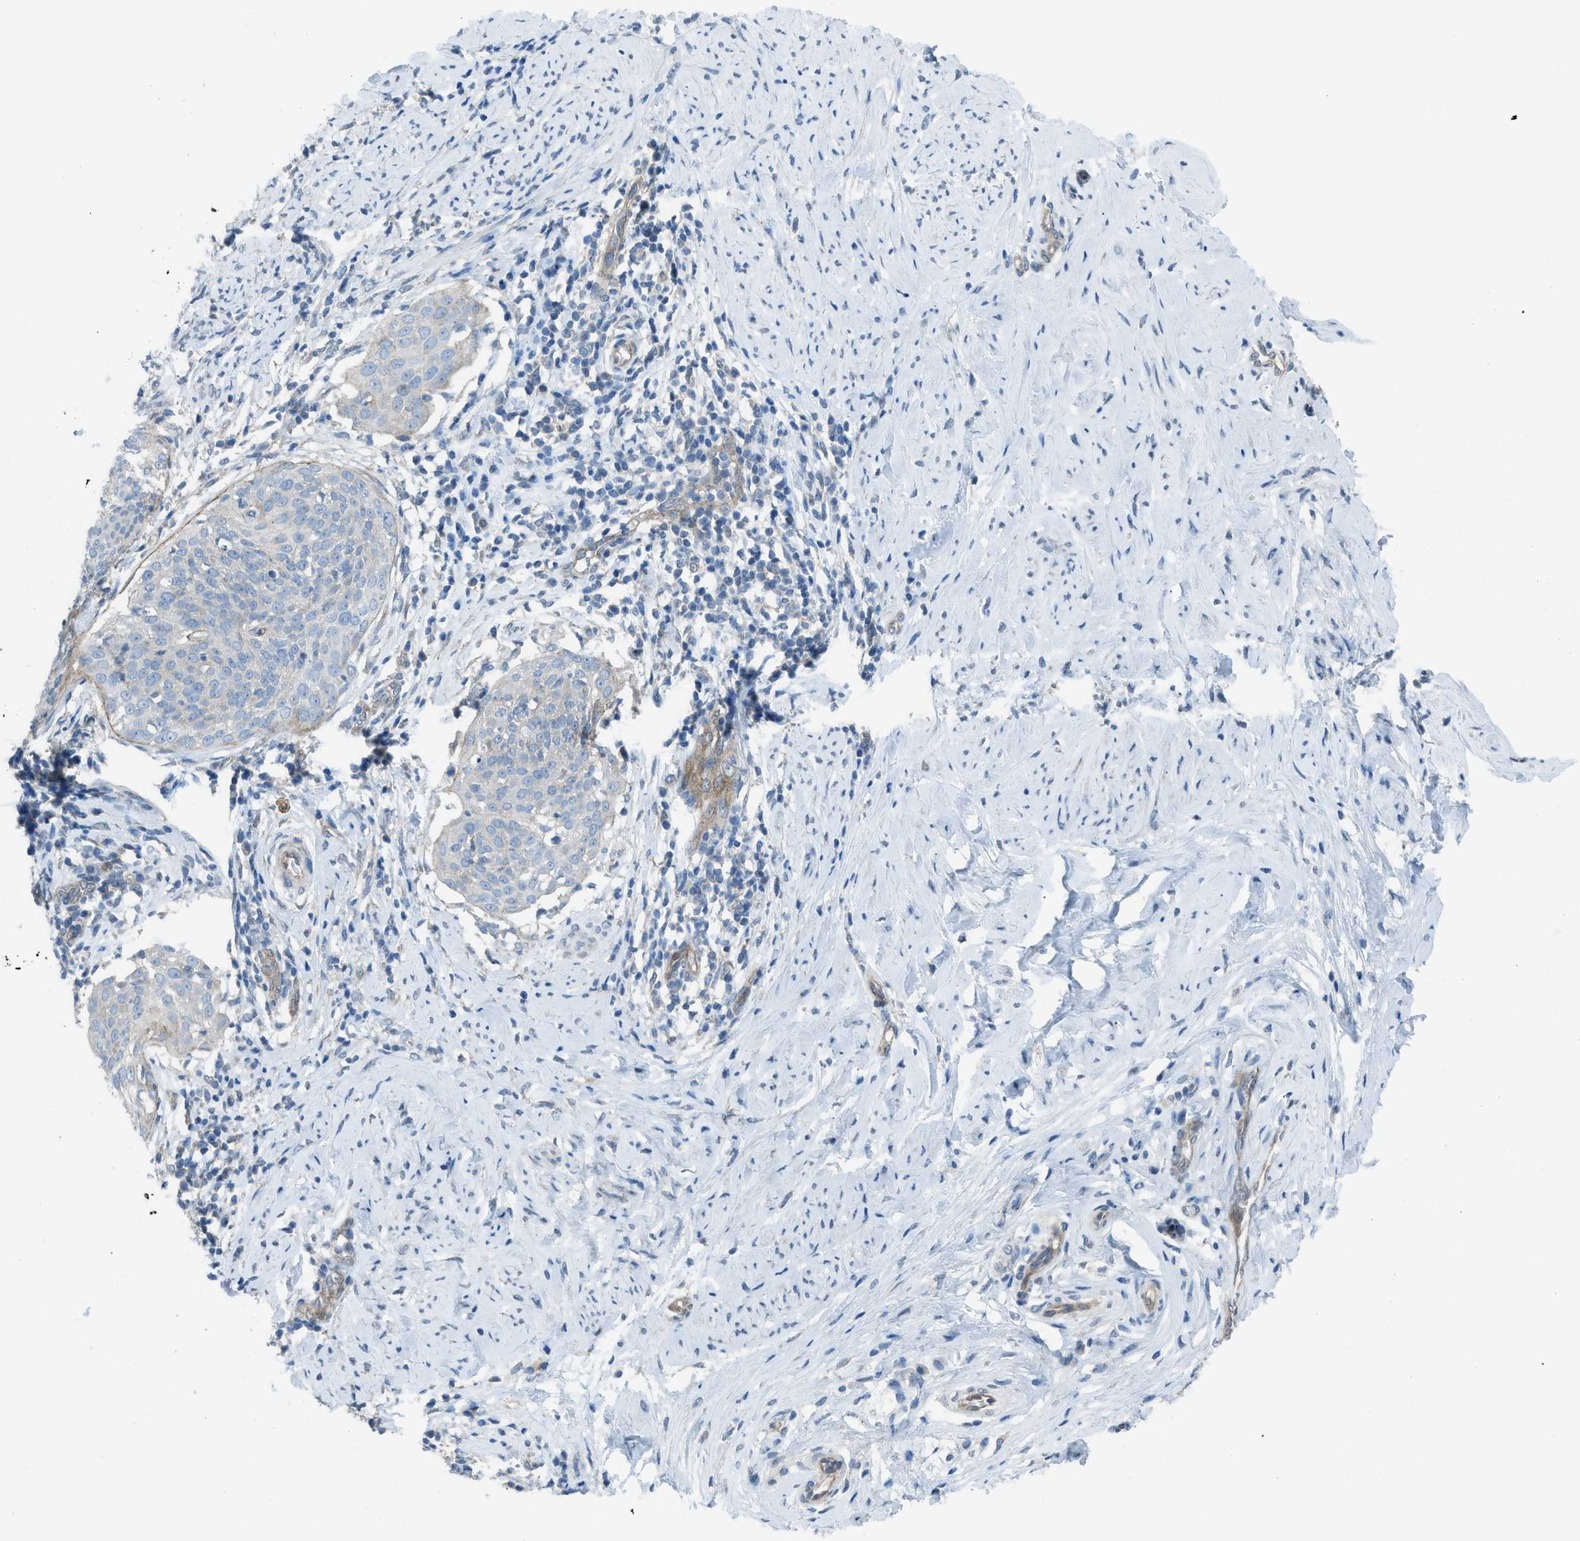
{"staining": {"intensity": "negative", "quantity": "none", "location": "none"}, "tissue": "cervical cancer", "cell_type": "Tumor cells", "image_type": "cancer", "snomed": [{"axis": "morphology", "description": "Squamous cell carcinoma, NOS"}, {"axis": "topography", "description": "Cervix"}], "caption": "Tumor cells show no significant protein staining in cervical cancer. (Immunohistochemistry, brightfield microscopy, high magnification).", "gene": "PRKN", "patient": {"sex": "female", "age": 51}}